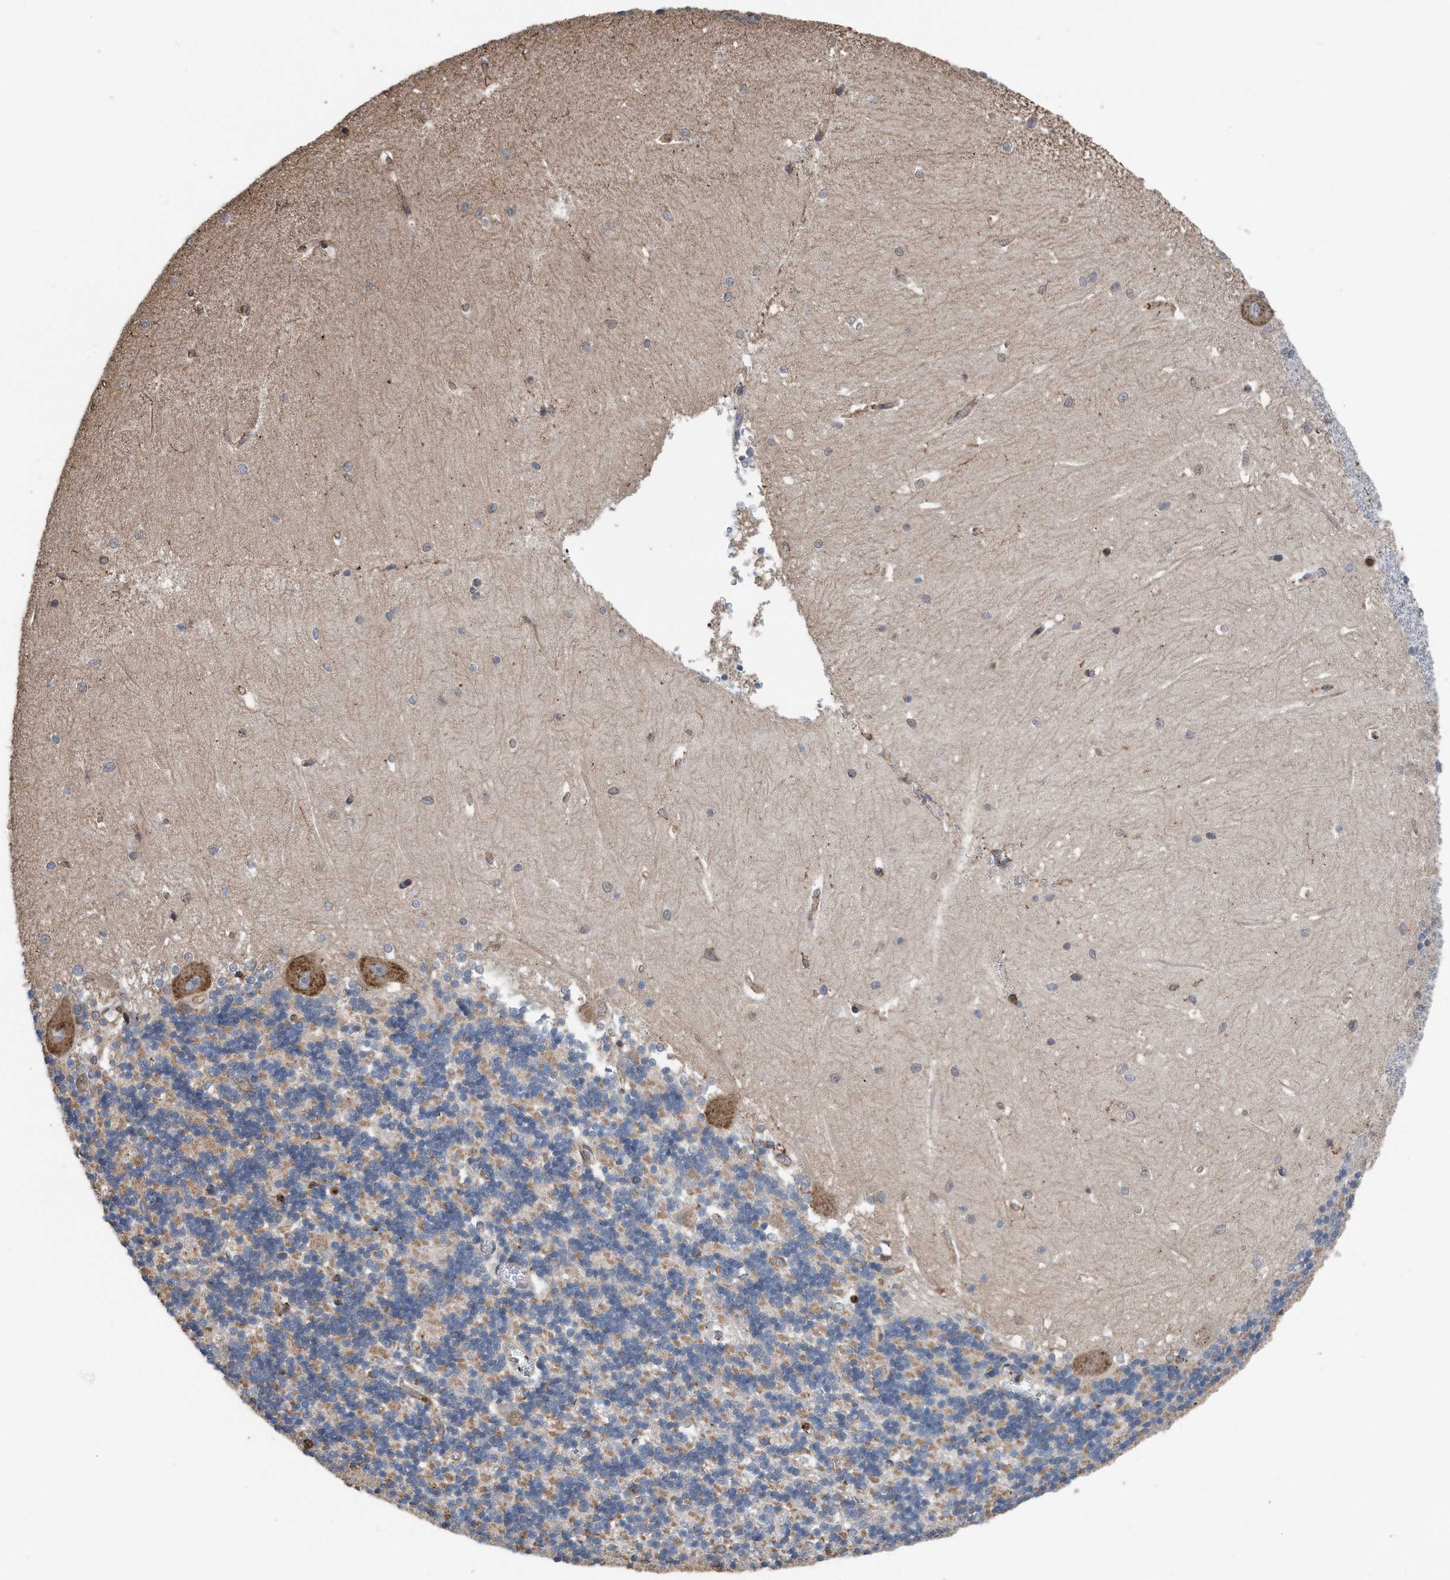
{"staining": {"intensity": "moderate", "quantity": ">75%", "location": "cytoplasmic/membranous"}, "tissue": "cerebellum", "cell_type": "Cells in granular layer", "image_type": "normal", "snomed": [{"axis": "morphology", "description": "Normal tissue, NOS"}, {"axis": "topography", "description": "Cerebellum"}], "caption": "A high-resolution image shows IHC staining of unremarkable cerebellum, which demonstrates moderate cytoplasmic/membranous expression in about >75% of cells in granular layer.", "gene": "RSPO3", "patient": {"sex": "male", "age": 37}}